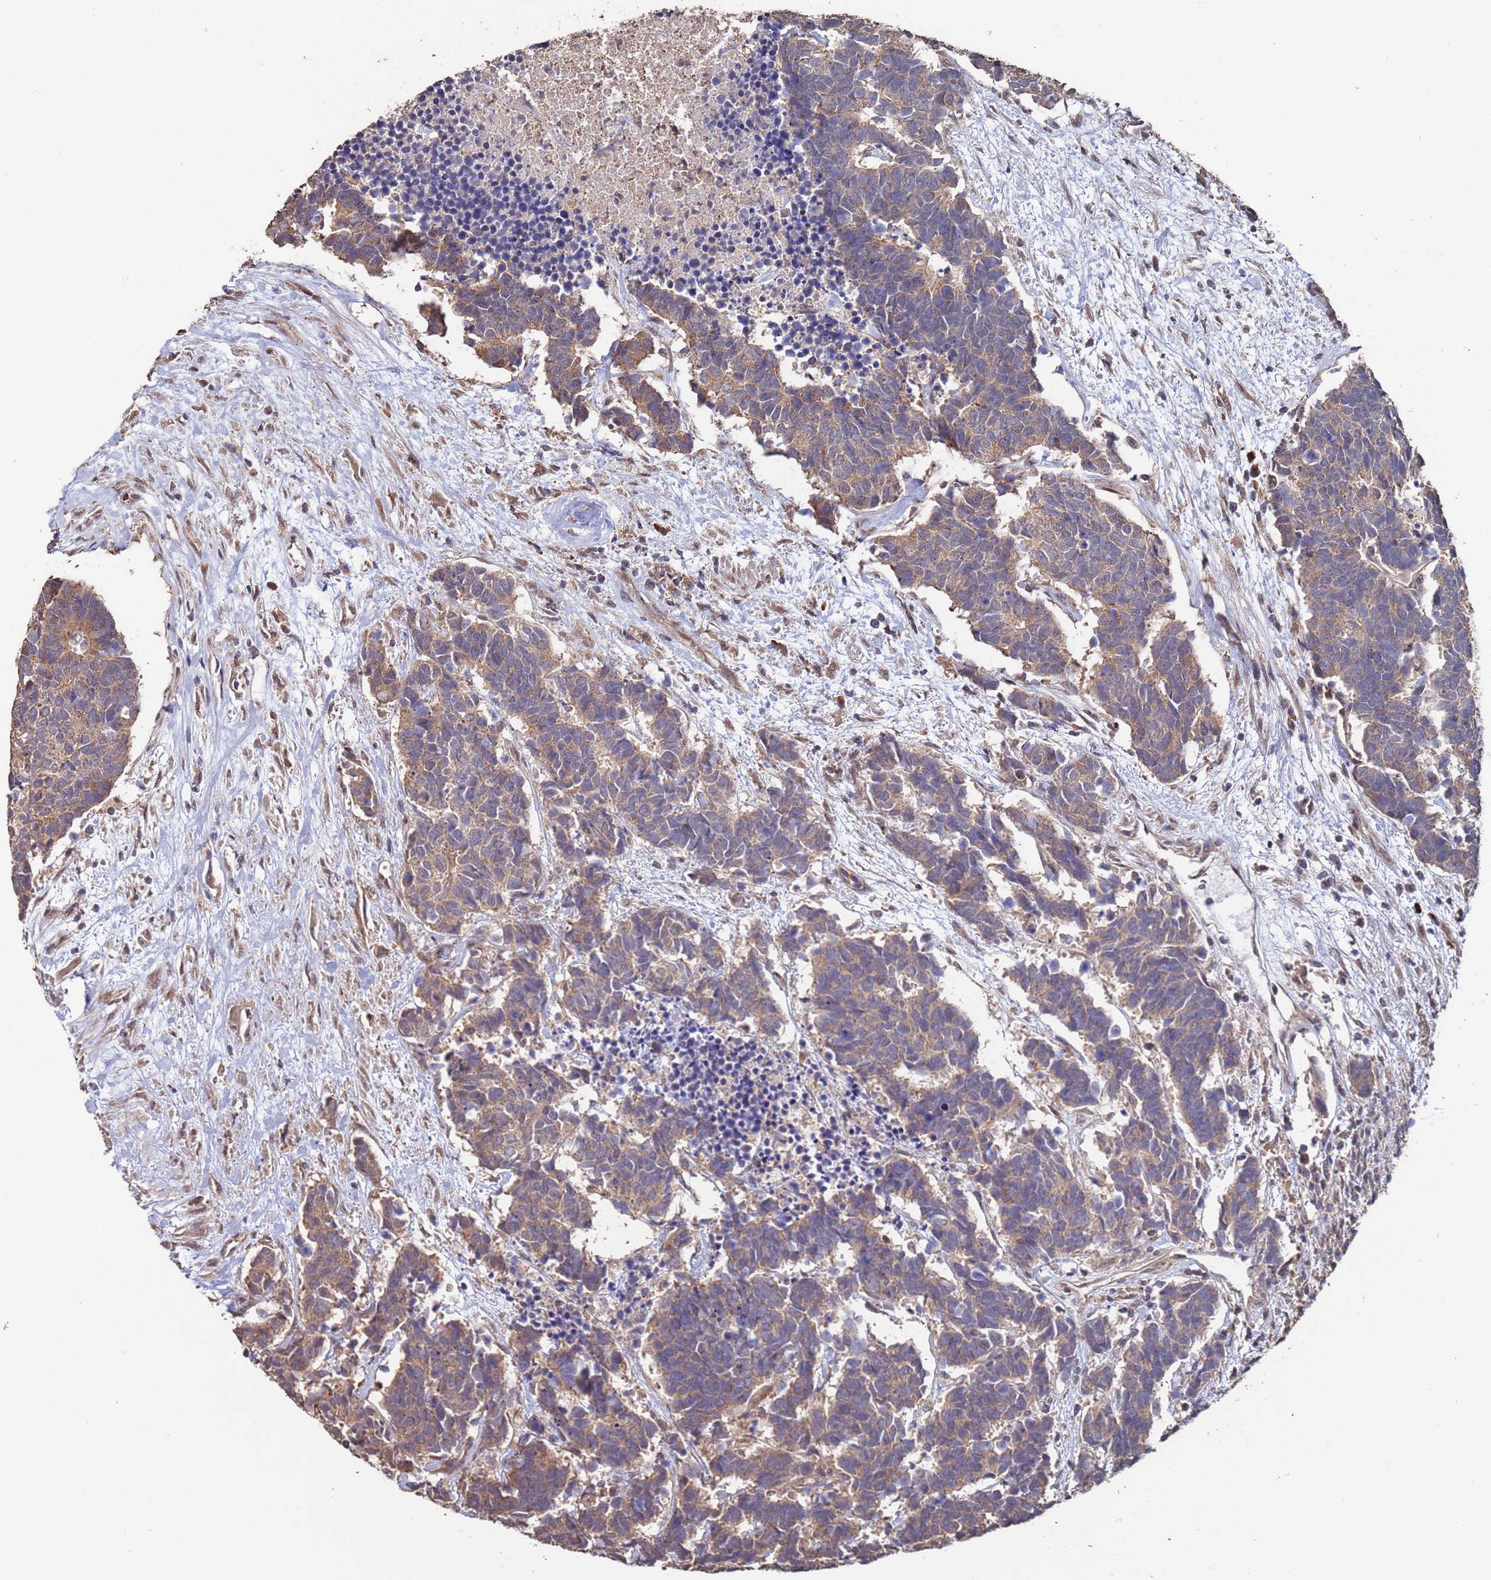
{"staining": {"intensity": "weak", "quantity": ">75%", "location": "cytoplasmic/membranous"}, "tissue": "carcinoid", "cell_type": "Tumor cells", "image_type": "cancer", "snomed": [{"axis": "morphology", "description": "Carcinoma, NOS"}, {"axis": "morphology", "description": "Carcinoid, malignant, NOS"}, {"axis": "topography", "description": "Urinary bladder"}], "caption": "IHC of human carcinoma reveals low levels of weak cytoplasmic/membranous expression in approximately >75% of tumor cells.", "gene": "PRR7", "patient": {"sex": "male", "age": 57}}